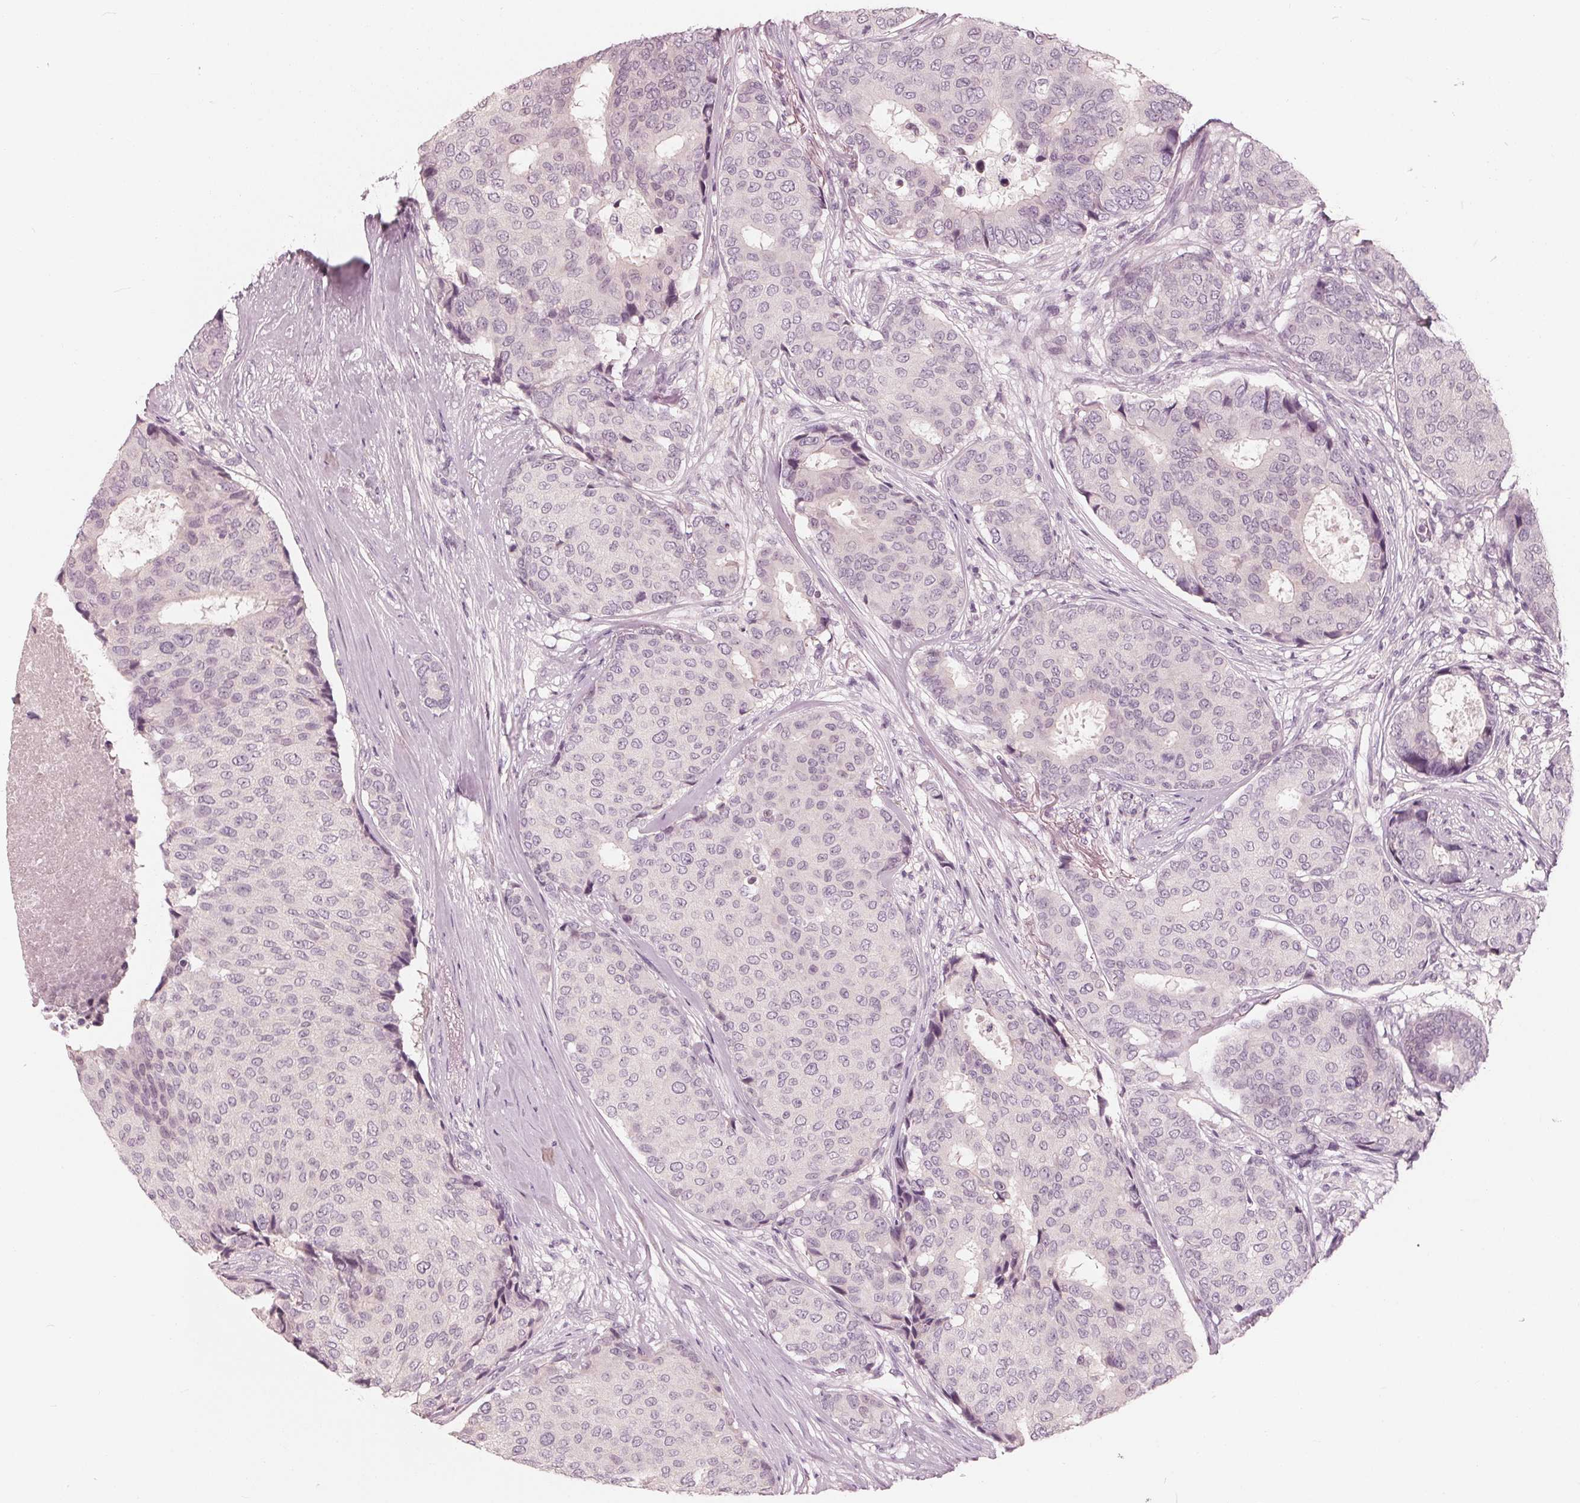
{"staining": {"intensity": "negative", "quantity": "none", "location": "none"}, "tissue": "breast cancer", "cell_type": "Tumor cells", "image_type": "cancer", "snomed": [{"axis": "morphology", "description": "Duct carcinoma"}, {"axis": "topography", "description": "Breast"}], "caption": "Tumor cells show no significant positivity in breast cancer. The staining was performed using DAB to visualize the protein expression in brown, while the nuclei were stained in blue with hematoxylin (Magnification: 20x).", "gene": "SAT2", "patient": {"sex": "female", "age": 75}}